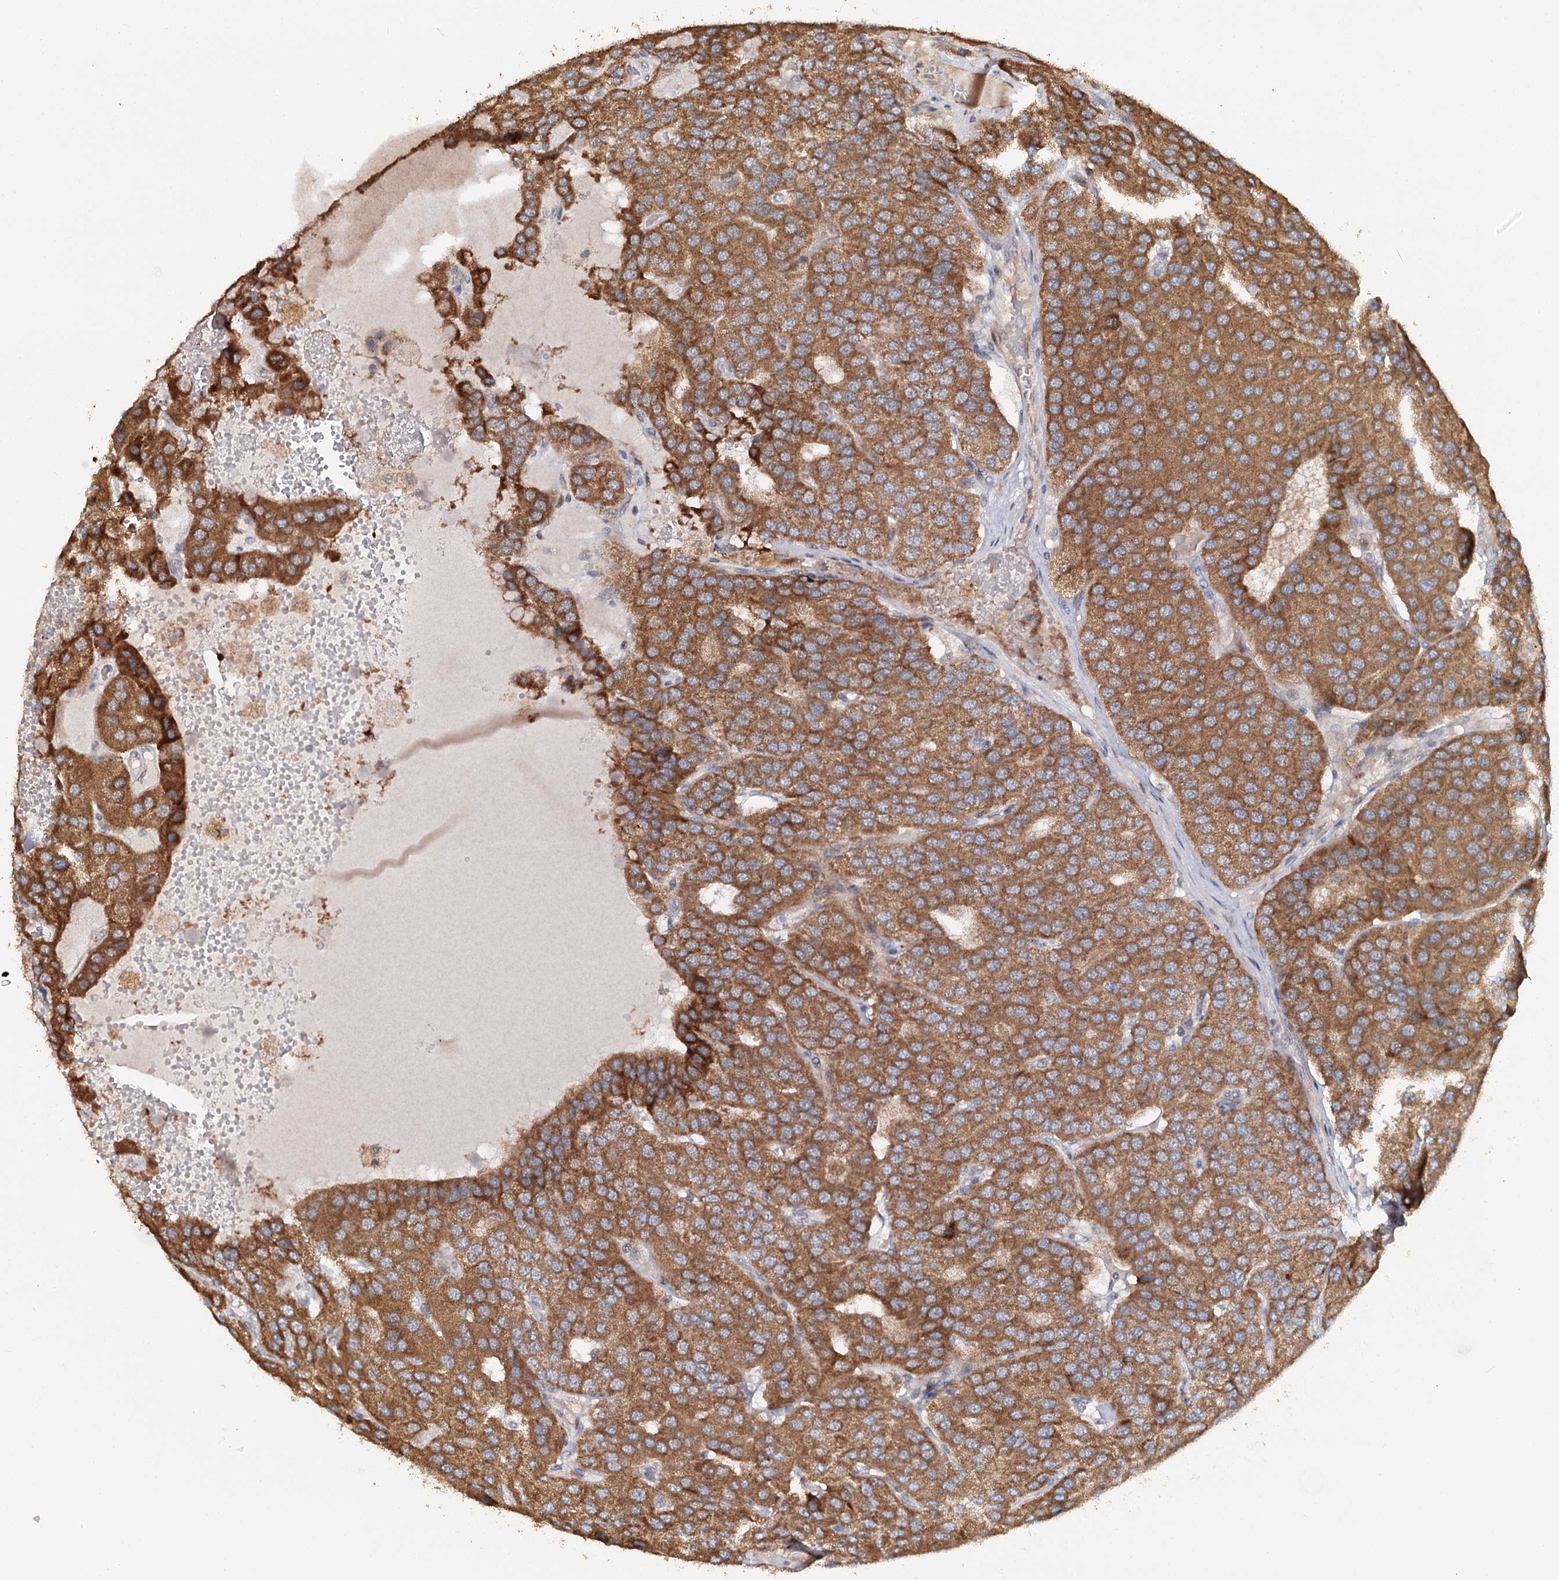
{"staining": {"intensity": "moderate", "quantity": ">75%", "location": "cytoplasmic/membranous"}, "tissue": "parathyroid gland", "cell_type": "Glandular cells", "image_type": "normal", "snomed": [{"axis": "morphology", "description": "Normal tissue, NOS"}, {"axis": "morphology", "description": "Adenoma, NOS"}, {"axis": "topography", "description": "Parathyroid gland"}], "caption": "Immunohistochemical staining of unremarkable parathyroid gland demonstrates medium levels of moderate cytoplasmic/membranous staining in approximately >75% of glandular cells. (DAB IHC with brightfield microscopy, high magnification).", "gene": "ZNRF3", "patient": {"sex": "female", "age": 86}}